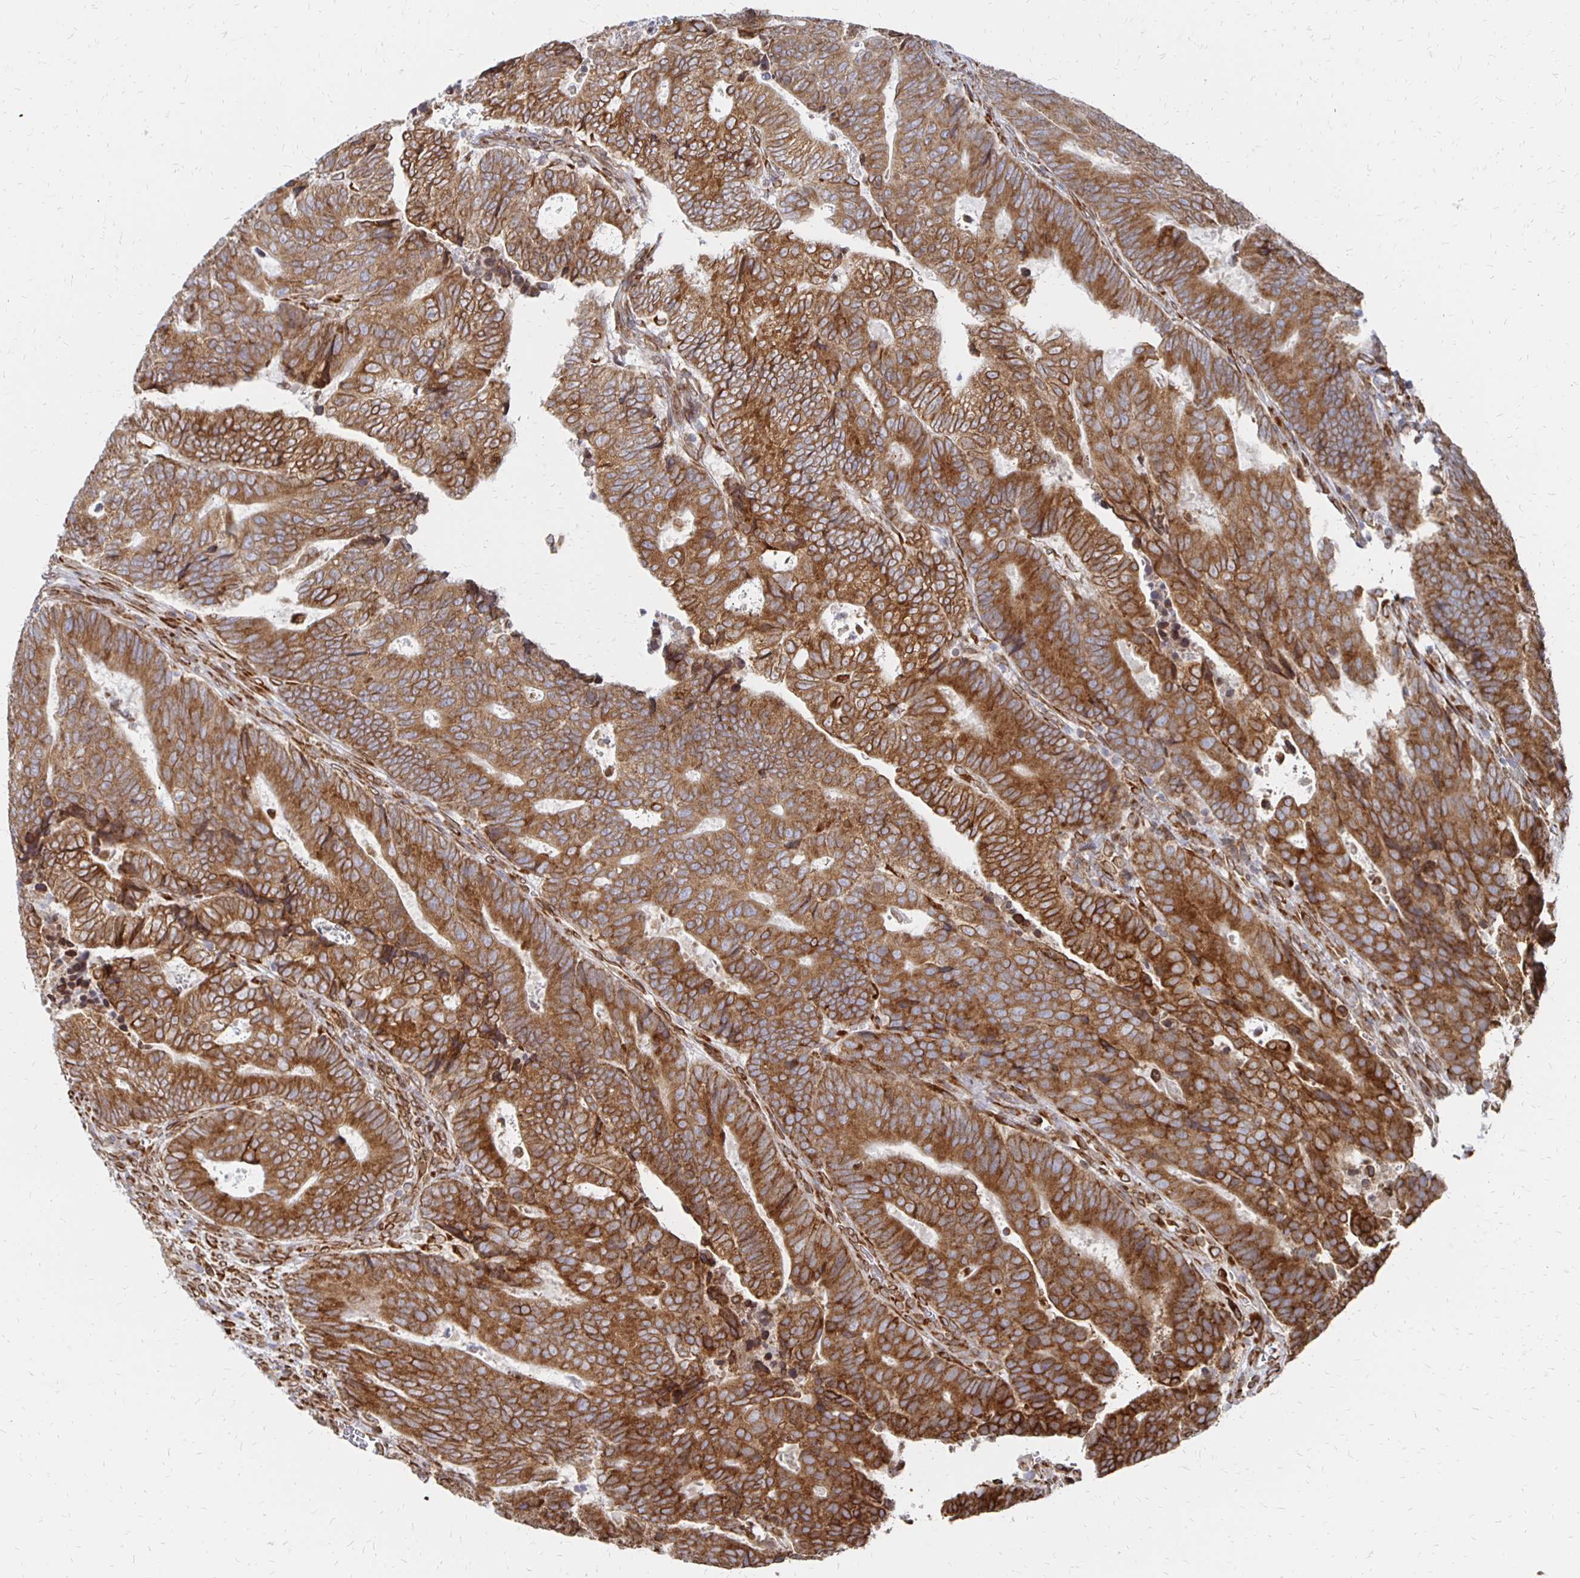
{"staining": {"intensity": "strong", "quantity": ">75%", "location": "cytoplasmic/membranous,nuclear"}, "tissue": "colorectal cancer", "cell_type": "Tumor cells", "image_type": "cancer", "snomed": [{"axis": "morphology", "description": "Adenocarcinoma, NOS"}, {"axis": "topography", "description": "Colon"}], "caption": "Brown immunohistochemical staining in adenocarcinoma (colorectal) exhibits strong cytoplasmic/membranous and nuclear expression in approximately >75% of tumor cells.", "gene": "PELI3", "patient": {"sex": "female", "age": 48}}